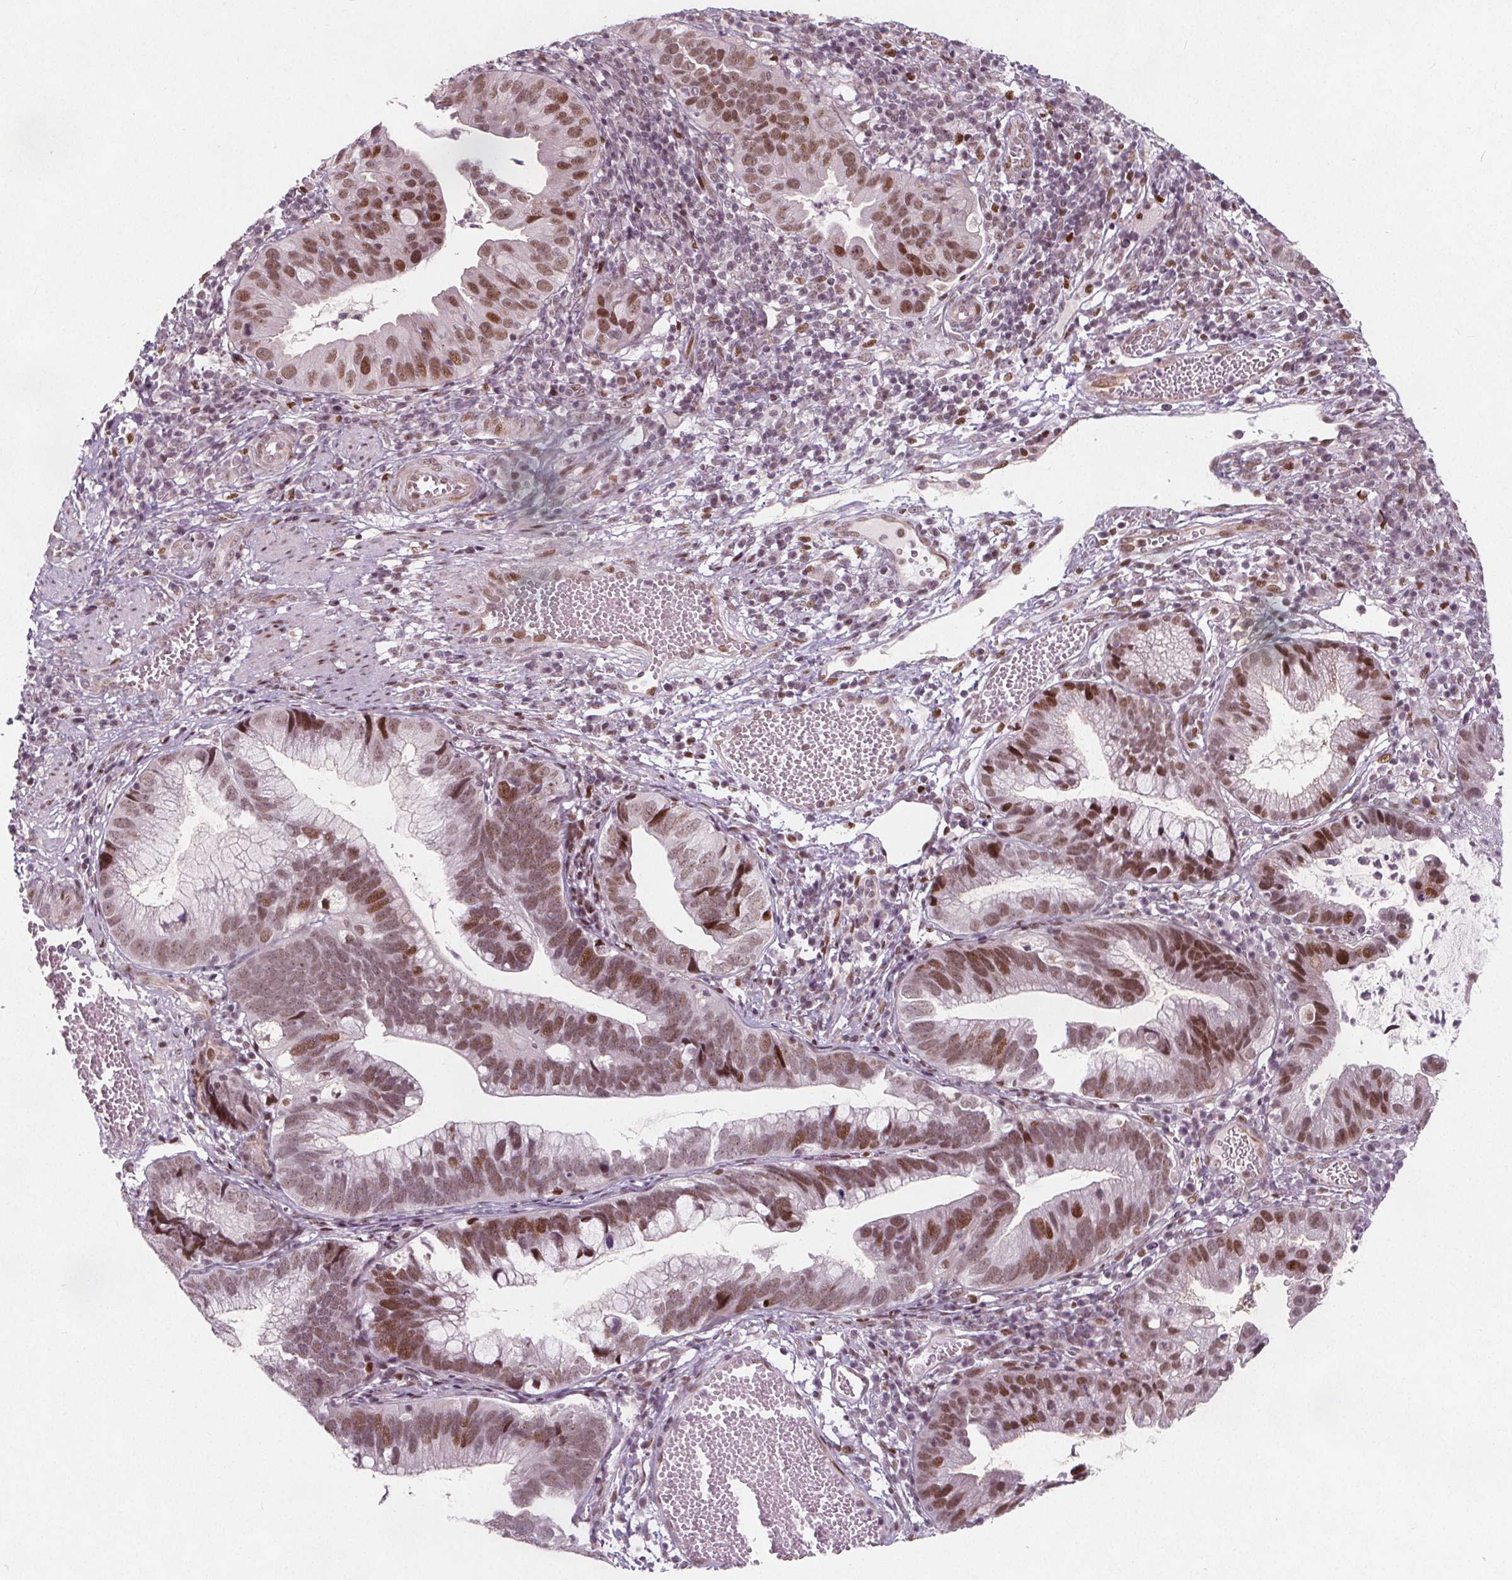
{"staining": {"intensity": "moderate", "quantity": ">75%", "location": "nuclear"}, "tissue": "cervical cancer", "cell_type": "Tumor cells", "image_type": "cancer", "snomed": [{"axis": "morphology", "description": "Adenocarcinoma, NOS"}, {"axis": "topography", "description": "Cervix"}], "caption": "Brown immunohistochemical staining in cervical cancer (adenocarcinoma) displays moderate nuclear positivity in about >75% of tumor cells.", "gene": "TAF6L", "patient": {"sex": "female", "age": 34}}